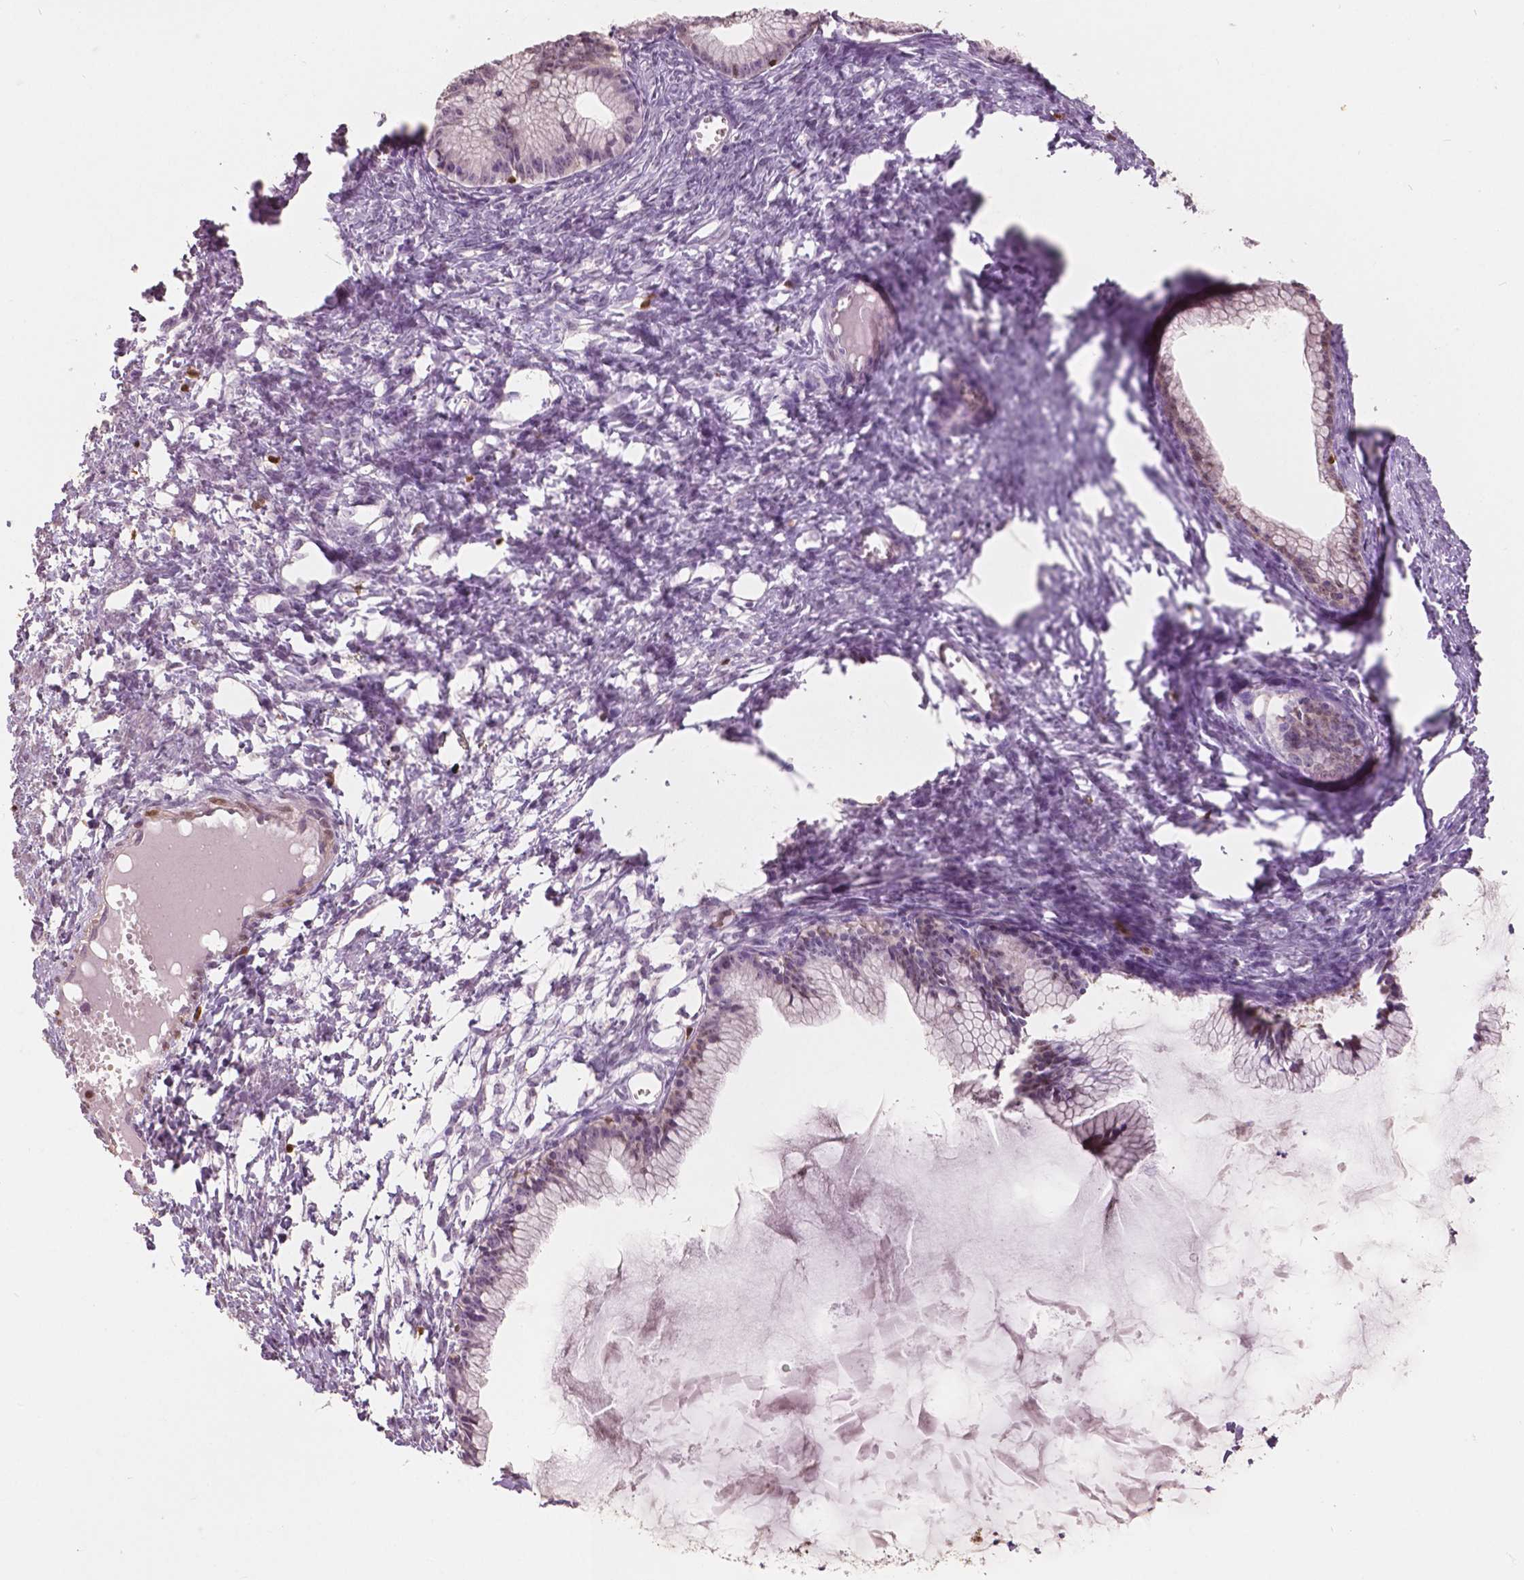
{"staining": {"intensity": "weak", "quantity": "<25%", "location": "nuclear"}, "tissue": "ovarian cancer", "cell_type": "Tumor cells", "image_type": "cancer", "snomed": [{"axis": "morphology", "description": "Cystadenocarcinoma, mucinous, NOS"}, {"axis": "topography", "description": "Ovary"}], "caption": "The IHC image has no significant staining in tumor cells of ovarian cancer tissue.", "gene": "S100A4", "patient": {"sex": "female", "age": 41}}